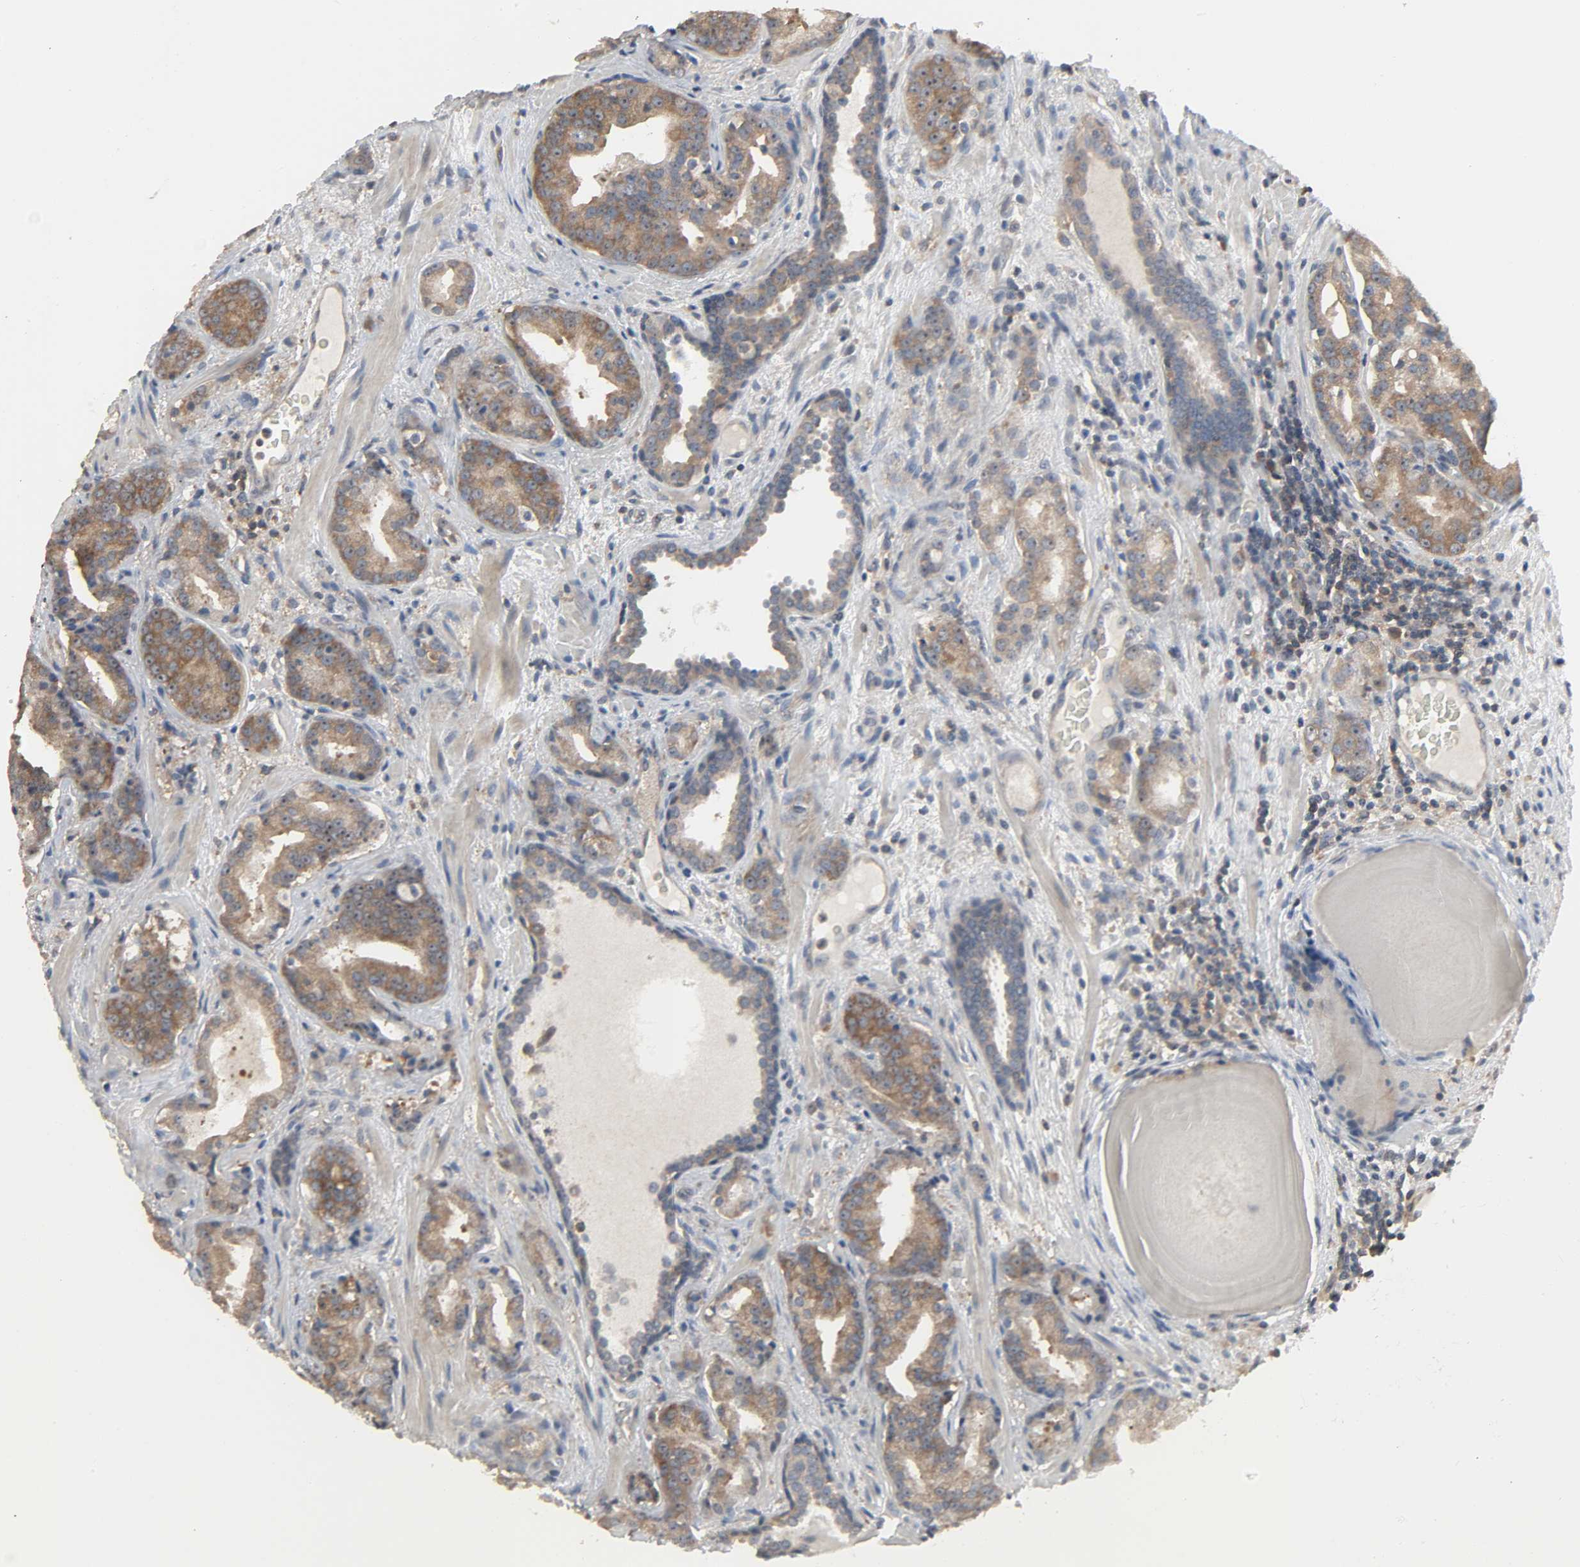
{"staining": {"intensity": "strong", "quantity": ">75%", "location": "cytoplasmic/membranous,nuclear"}, "tissue": "prostate cancer", "cell_type": "Tumor cells", "image_type": "cancer", "snomed": [{"axis": "morphology", "description": "Adenocarcinoma, Low grade"}, {"axis": "topography", "description": "Prostate"}], "caption": "The histopathology image displays staining of prostate low-grade adenocarcinoma, revealing strong cytoplasmic/membranous and nuclear protein positivity (brown color) within tumor cells.", "gene": "PLEKHA2", "patient": {"sex": "male", "age": 63}}